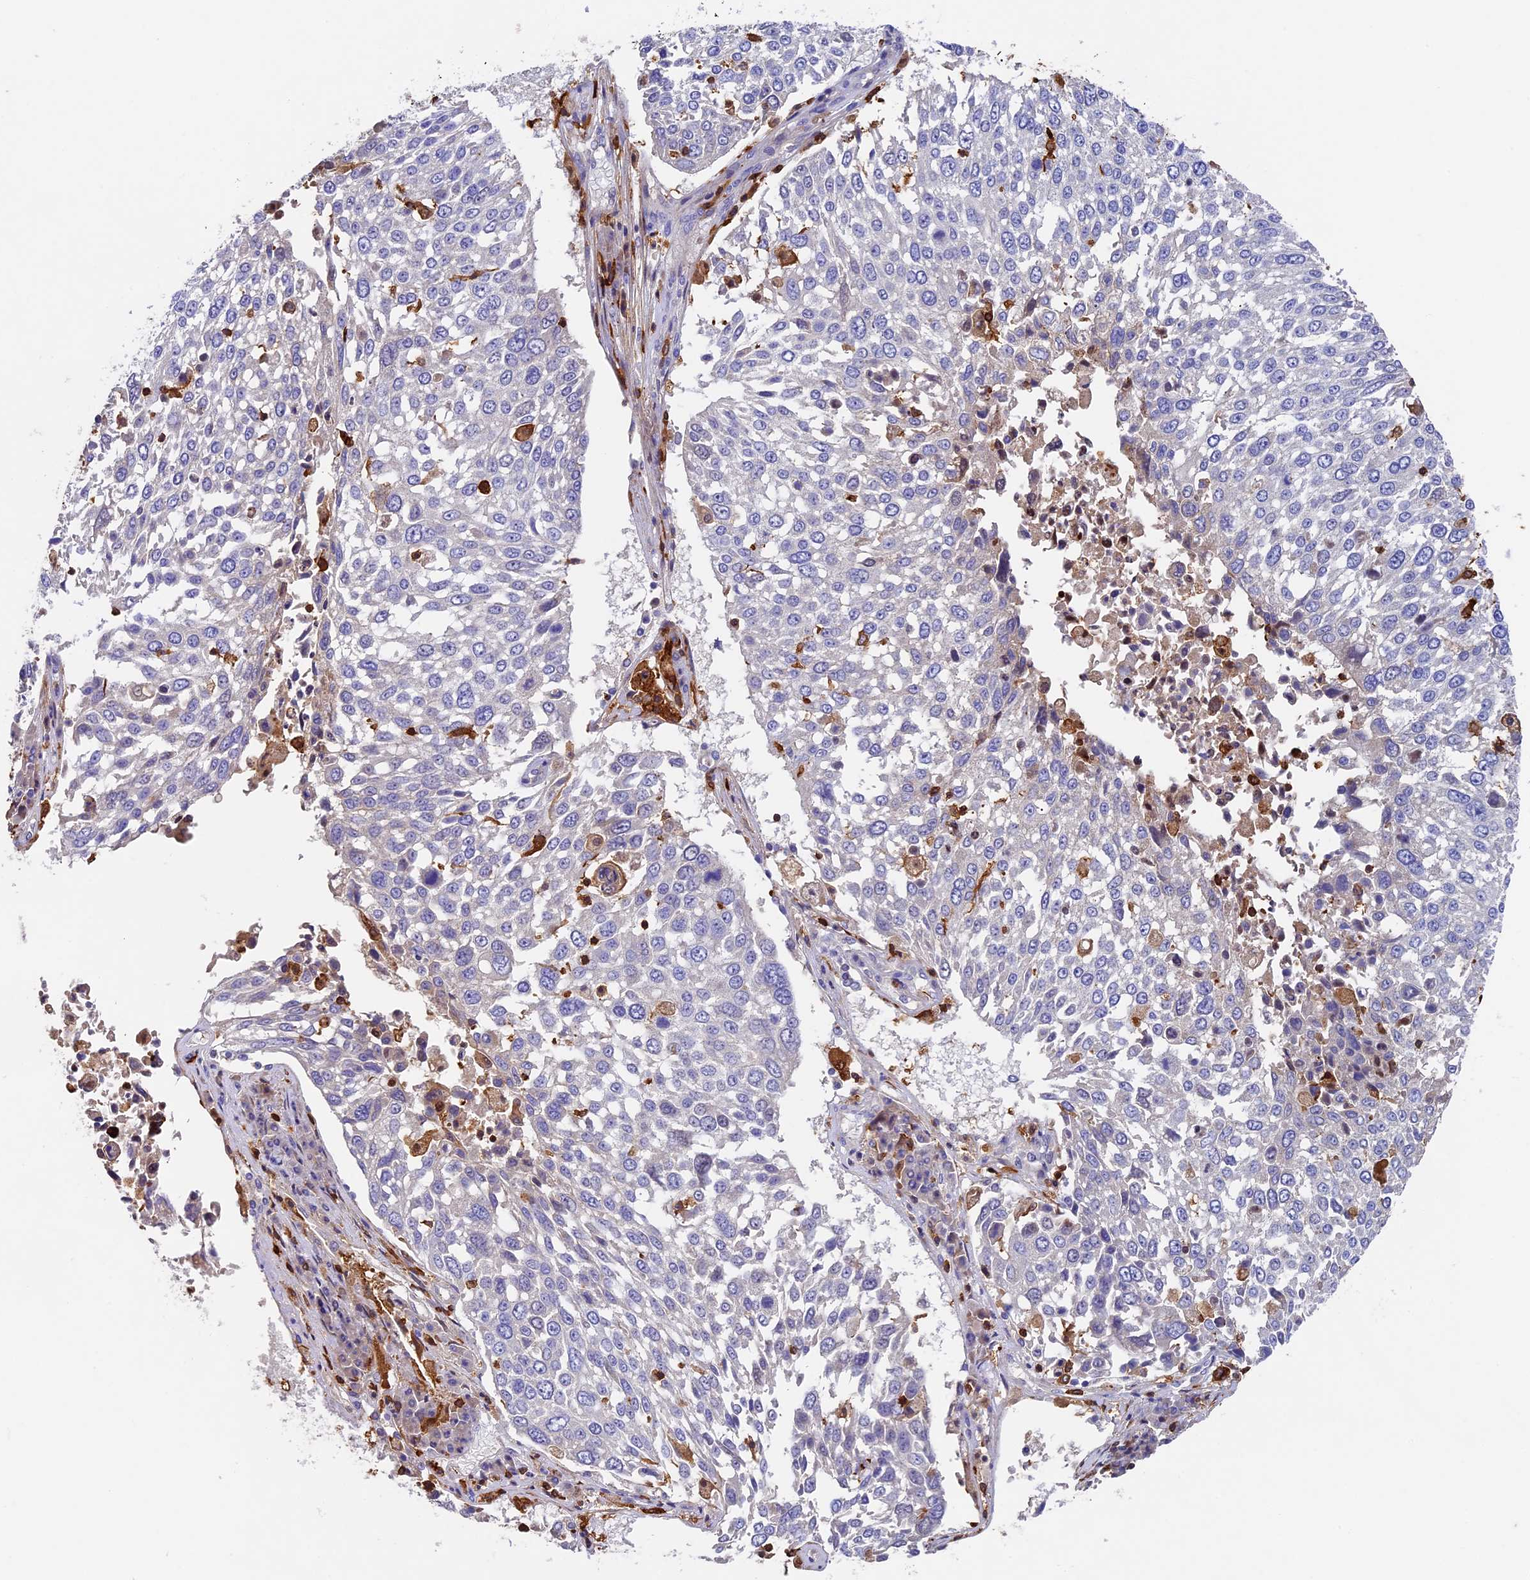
{"staining": {"intensity": "negative", "quantity": "none", "location": "none"}, "tissue": "lung cancer", "cell_type": "Tumor cells", "image_type": "cancer", "snomed": [{"axis": "morphology", "description": "Squamous cell carcinoma, NOS"}, {"axis": "topography", "description": "Lung"}], "caption": "High magnification brightfield microscopy of lung cancer (squamous cell carcinoma) stained with DAB (brown) and counterstained with hematoxylin (blue): tumor cells show no significant expression. Nuclei are stained in blue.", "gene": "ADAT1", "patient": {"sex": "male", "age": 65}}